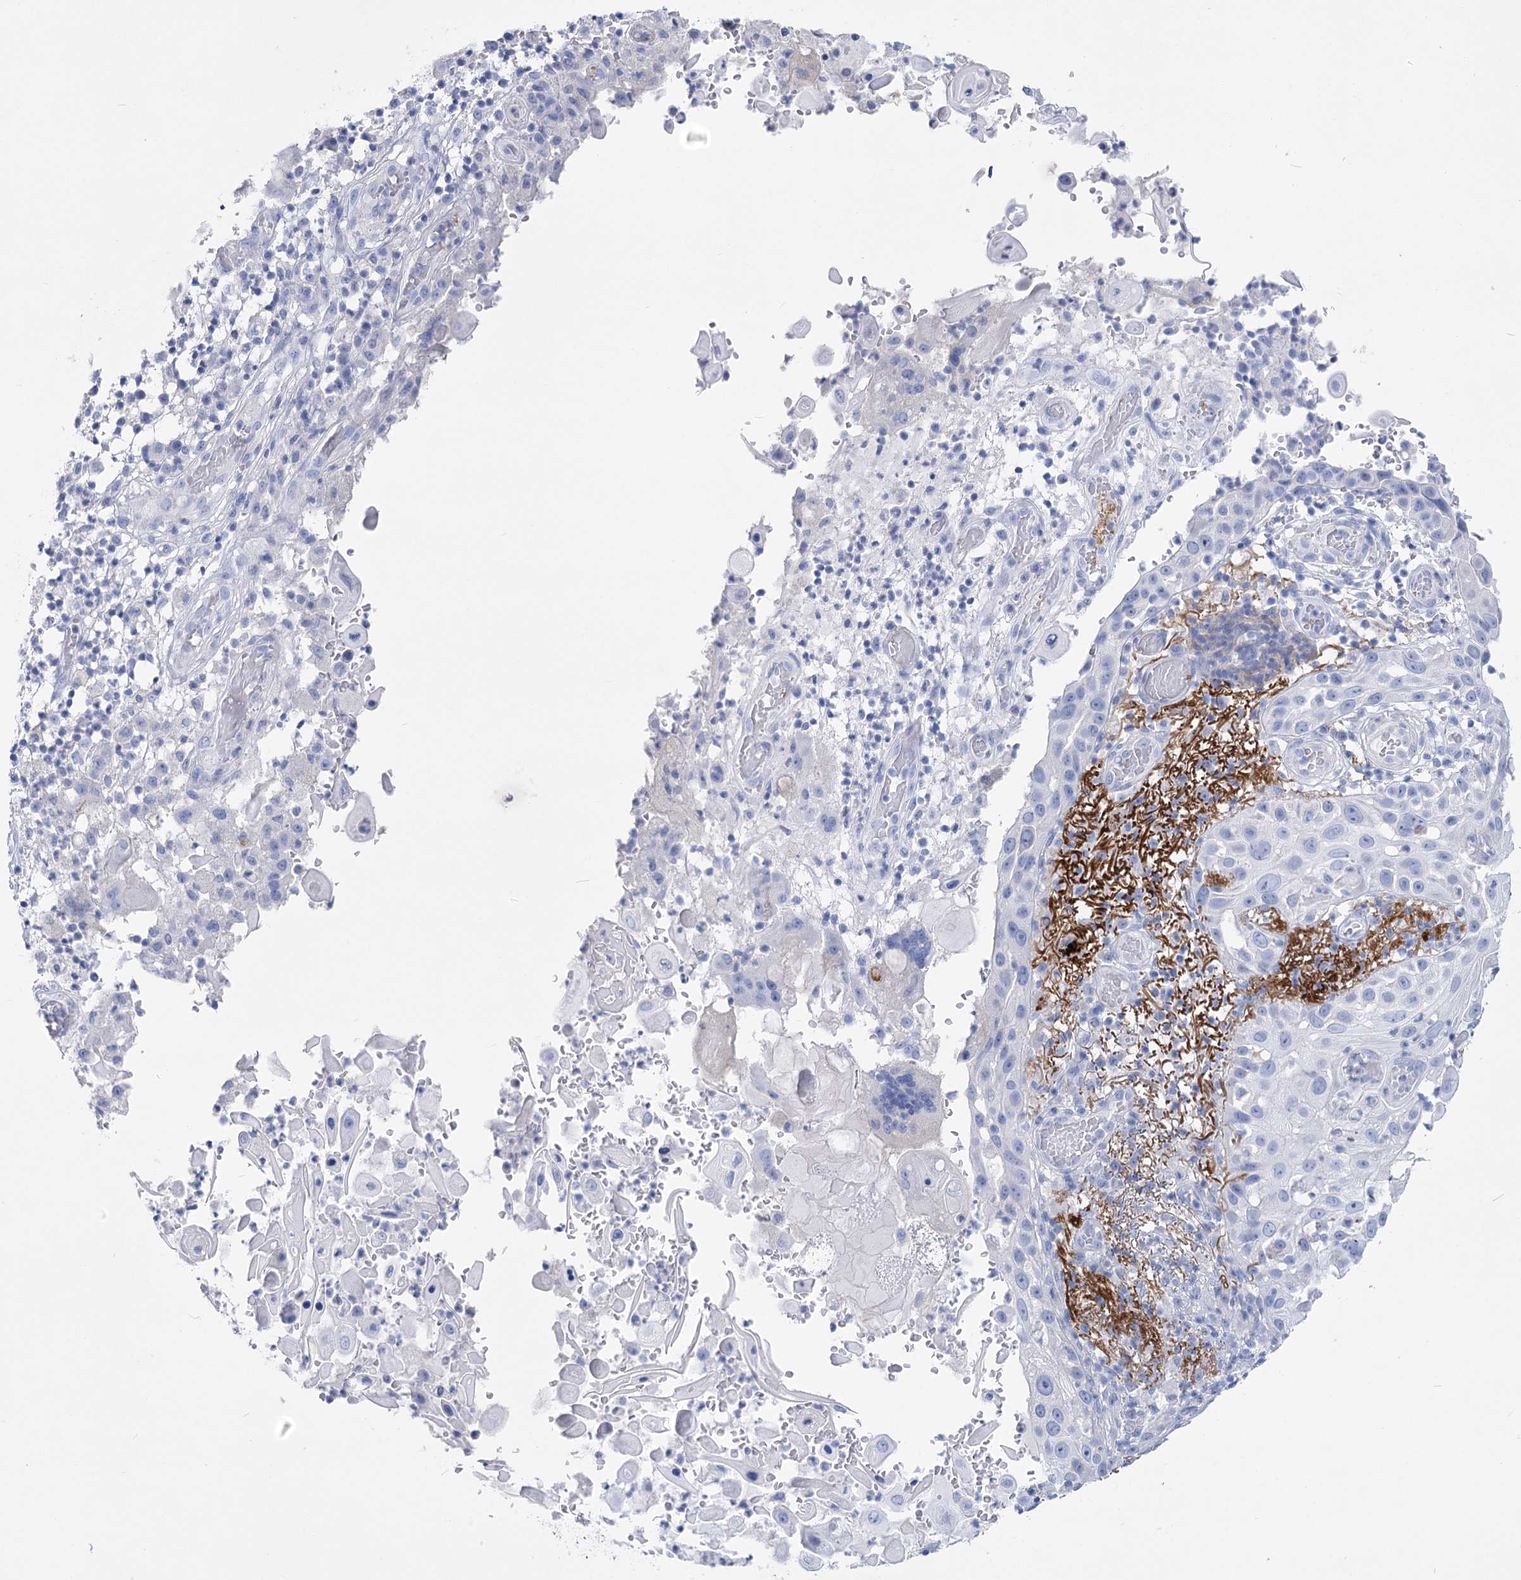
{"staining": {"intensity": "negative", "quantity": "none", "location": "none"}, "tissue": "skin cancer", "cell_type": "Tumor cells", "image_type": "cancer", "snomed": [{"axis": "morphology", "description": "Squamous cell carcinoma, NOS"}, {"axis": "topography", "description": "Skin"}], "caption": "A histopathology image of human skin squamous cell carcinoma is negative for staining in tumor cells.", "gene": "PCDHA1", "patient": {"sex": "female", "age": 44}}